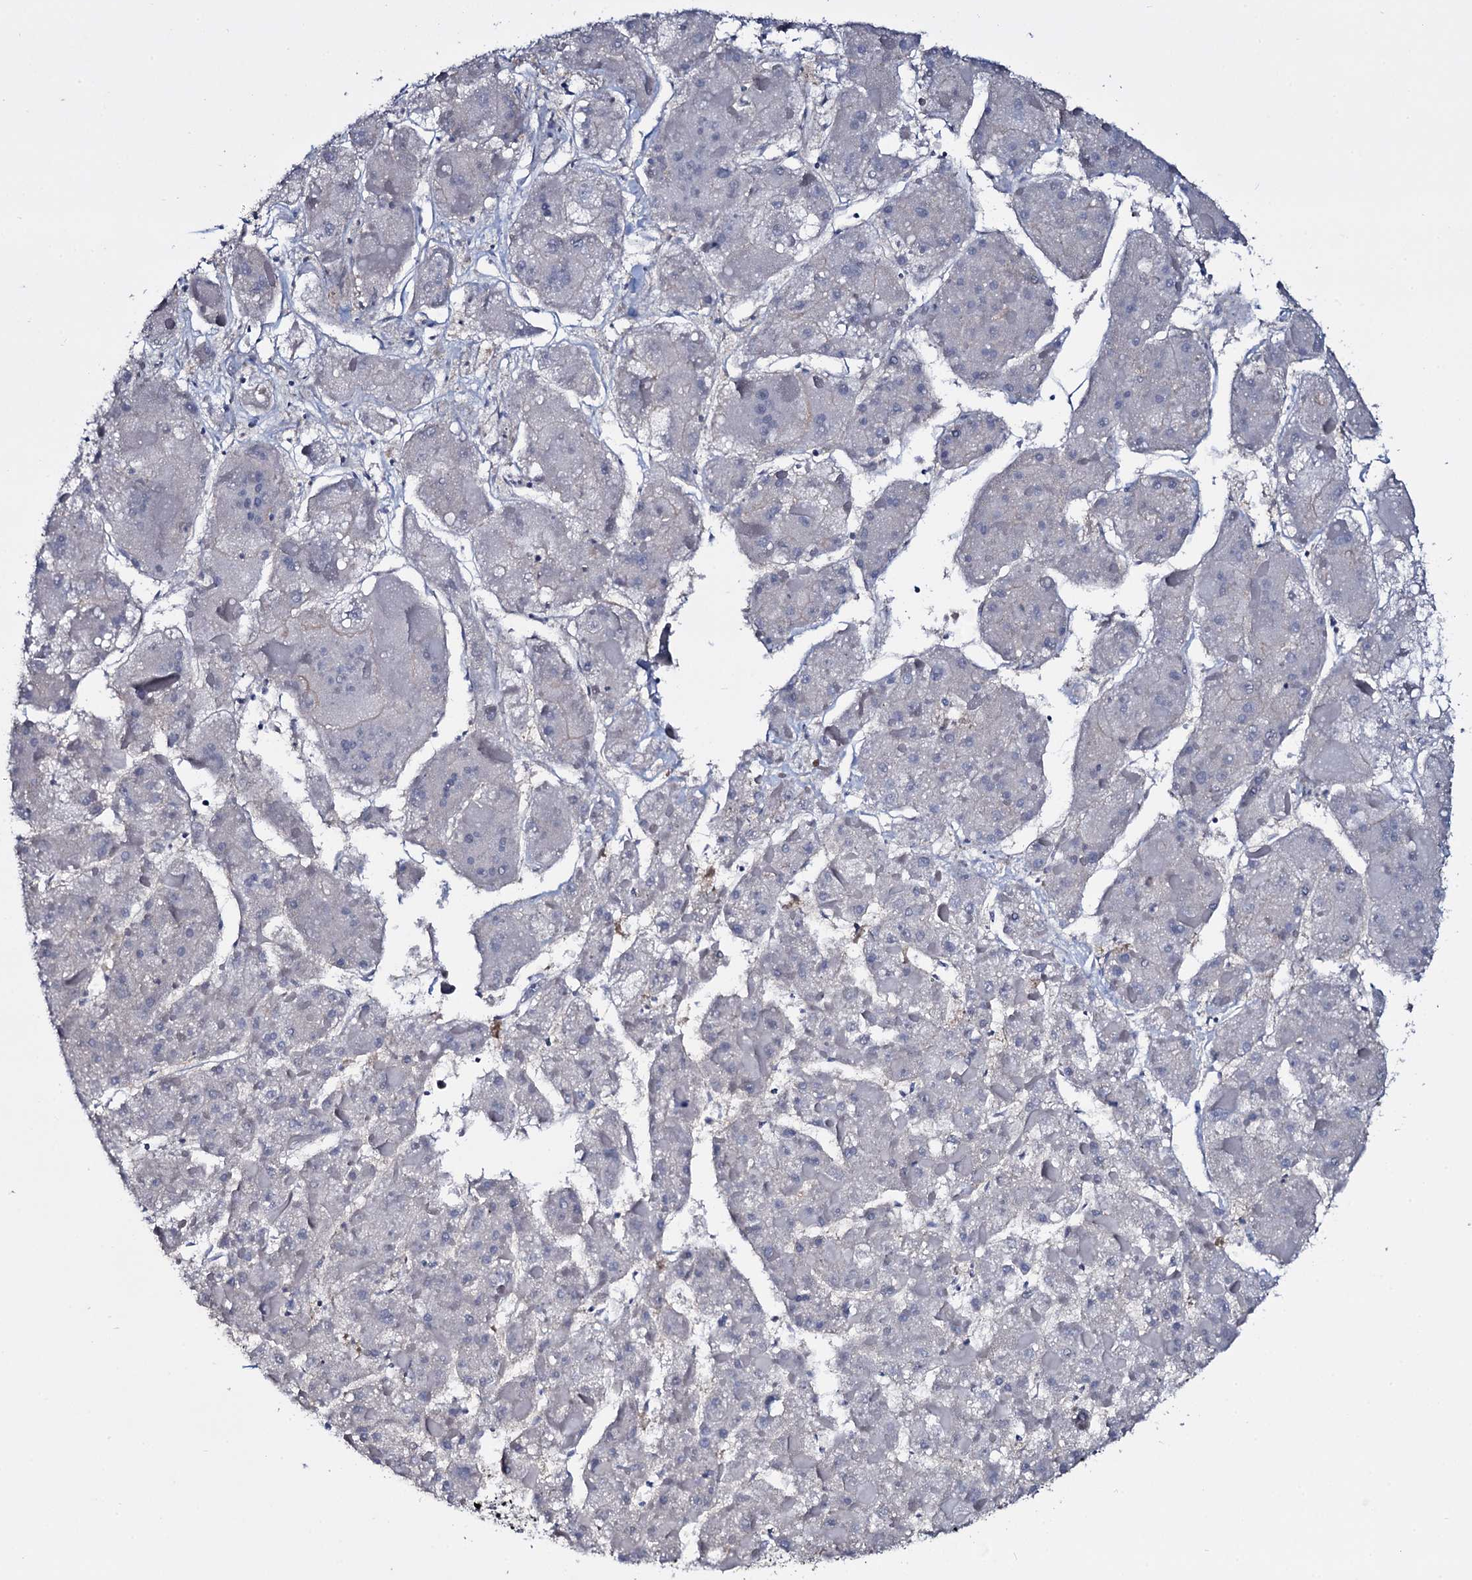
{"staining": {"intensity": "negative", "quantity": "none", "location": "none"}, "tissue": "liver cancer", "cell_type": "Tumor cells", "image_type": "cancer", "snomed": [{"axis": "morphology", "description": "Carcinoma, Hepatocellular, NOS"}, {"axis": "topography", "description": "Liver"}], "caption": "The image reveals no significant staining in tumor cells of liver cancer.", "gene": "SNAP23", "patient": {"sex": "female", "age": 73}}